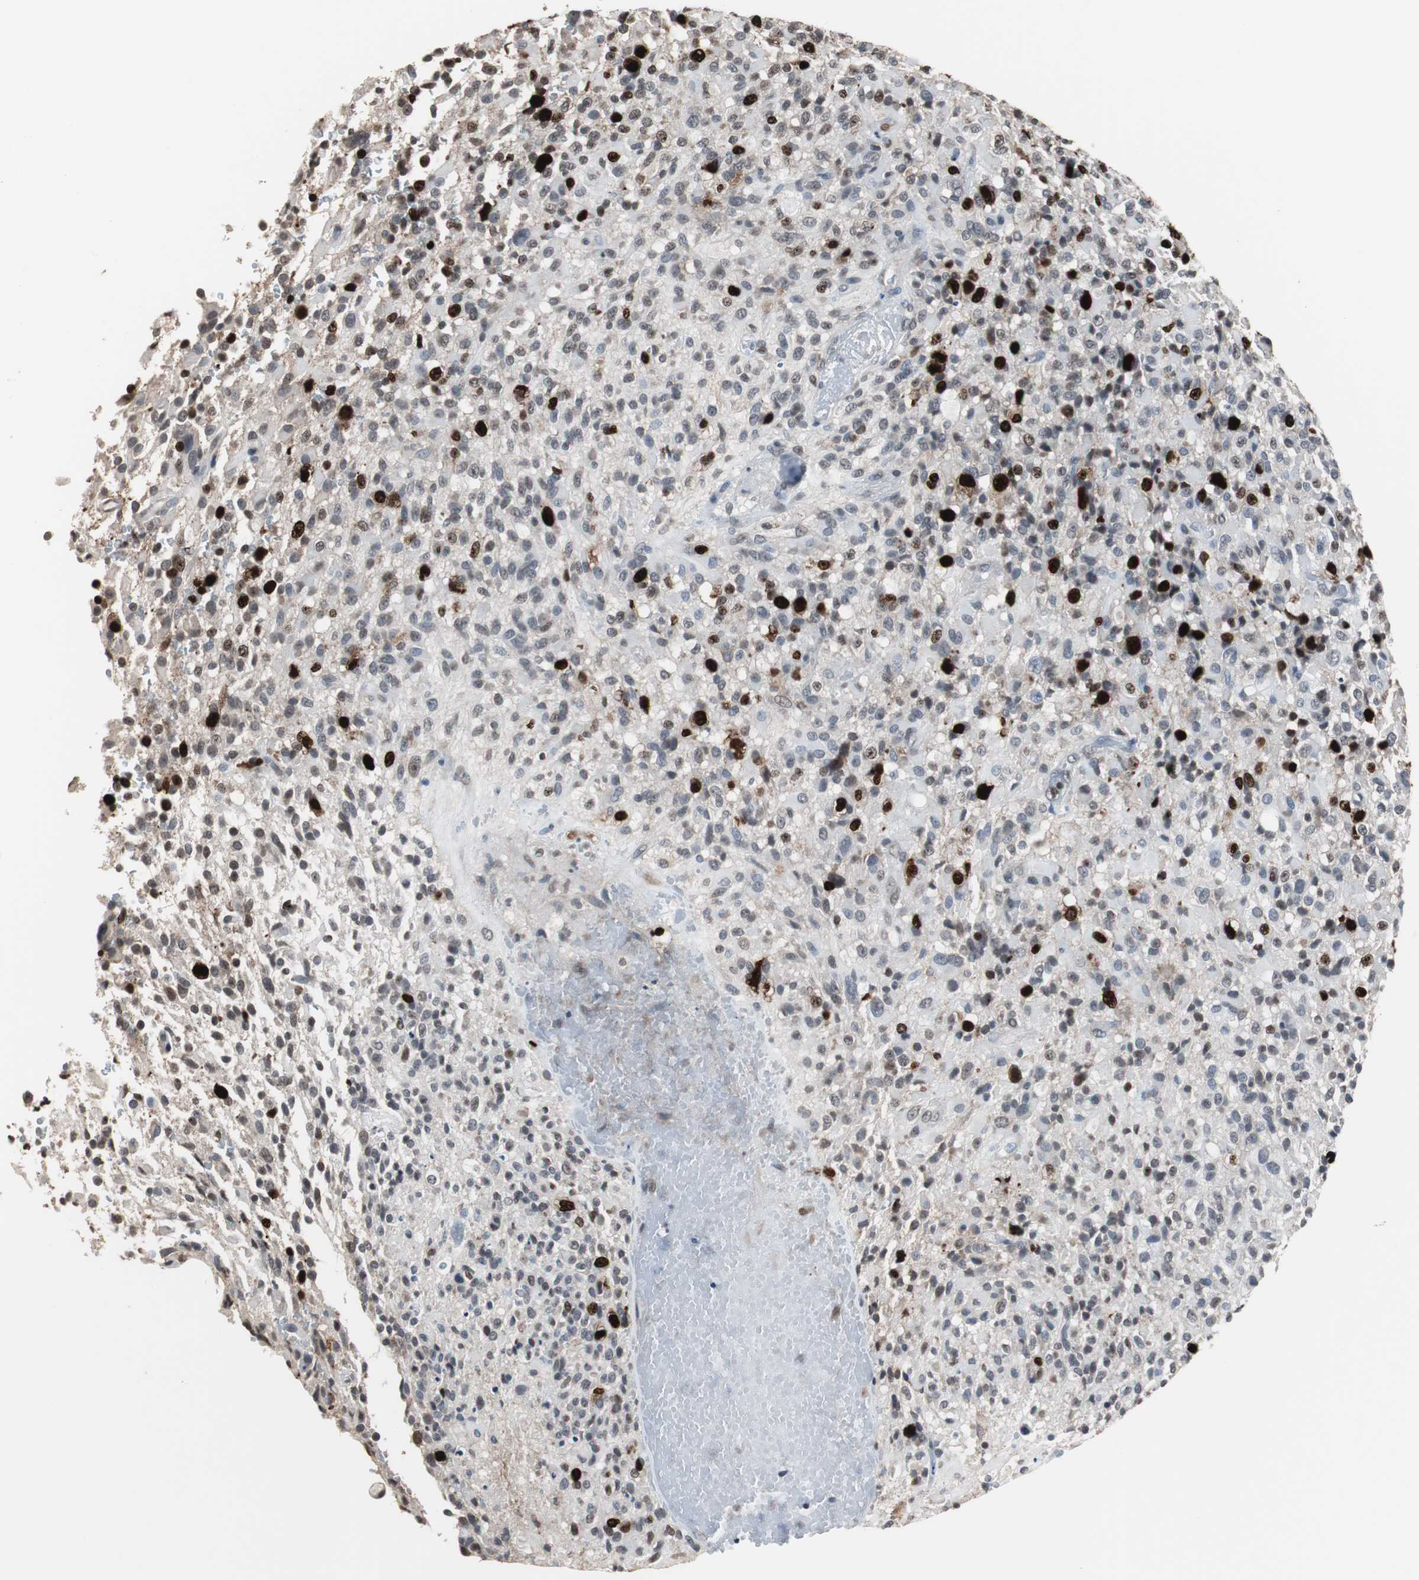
{"staining": {"intensity": "strong", "quantity": "25%-75%", "location": "nuclear"}, "tissue": "glioma", "cell_type": "Tumor cells", "image_type": "cancer", "snomed": [{"axis": "morphology", "description": "Glioma, malignant, High grade"}, {"axis": "topography", "description": "Brain"}], "caption": "High-power microscopy captured an immunohistochemistry image of malignant glioma (high-grade), revealing strong nuclear staining in about 25%-75% of tumor cells.", "gene": "TOP2A", "patient": {"sex": "male", "age": 71}}